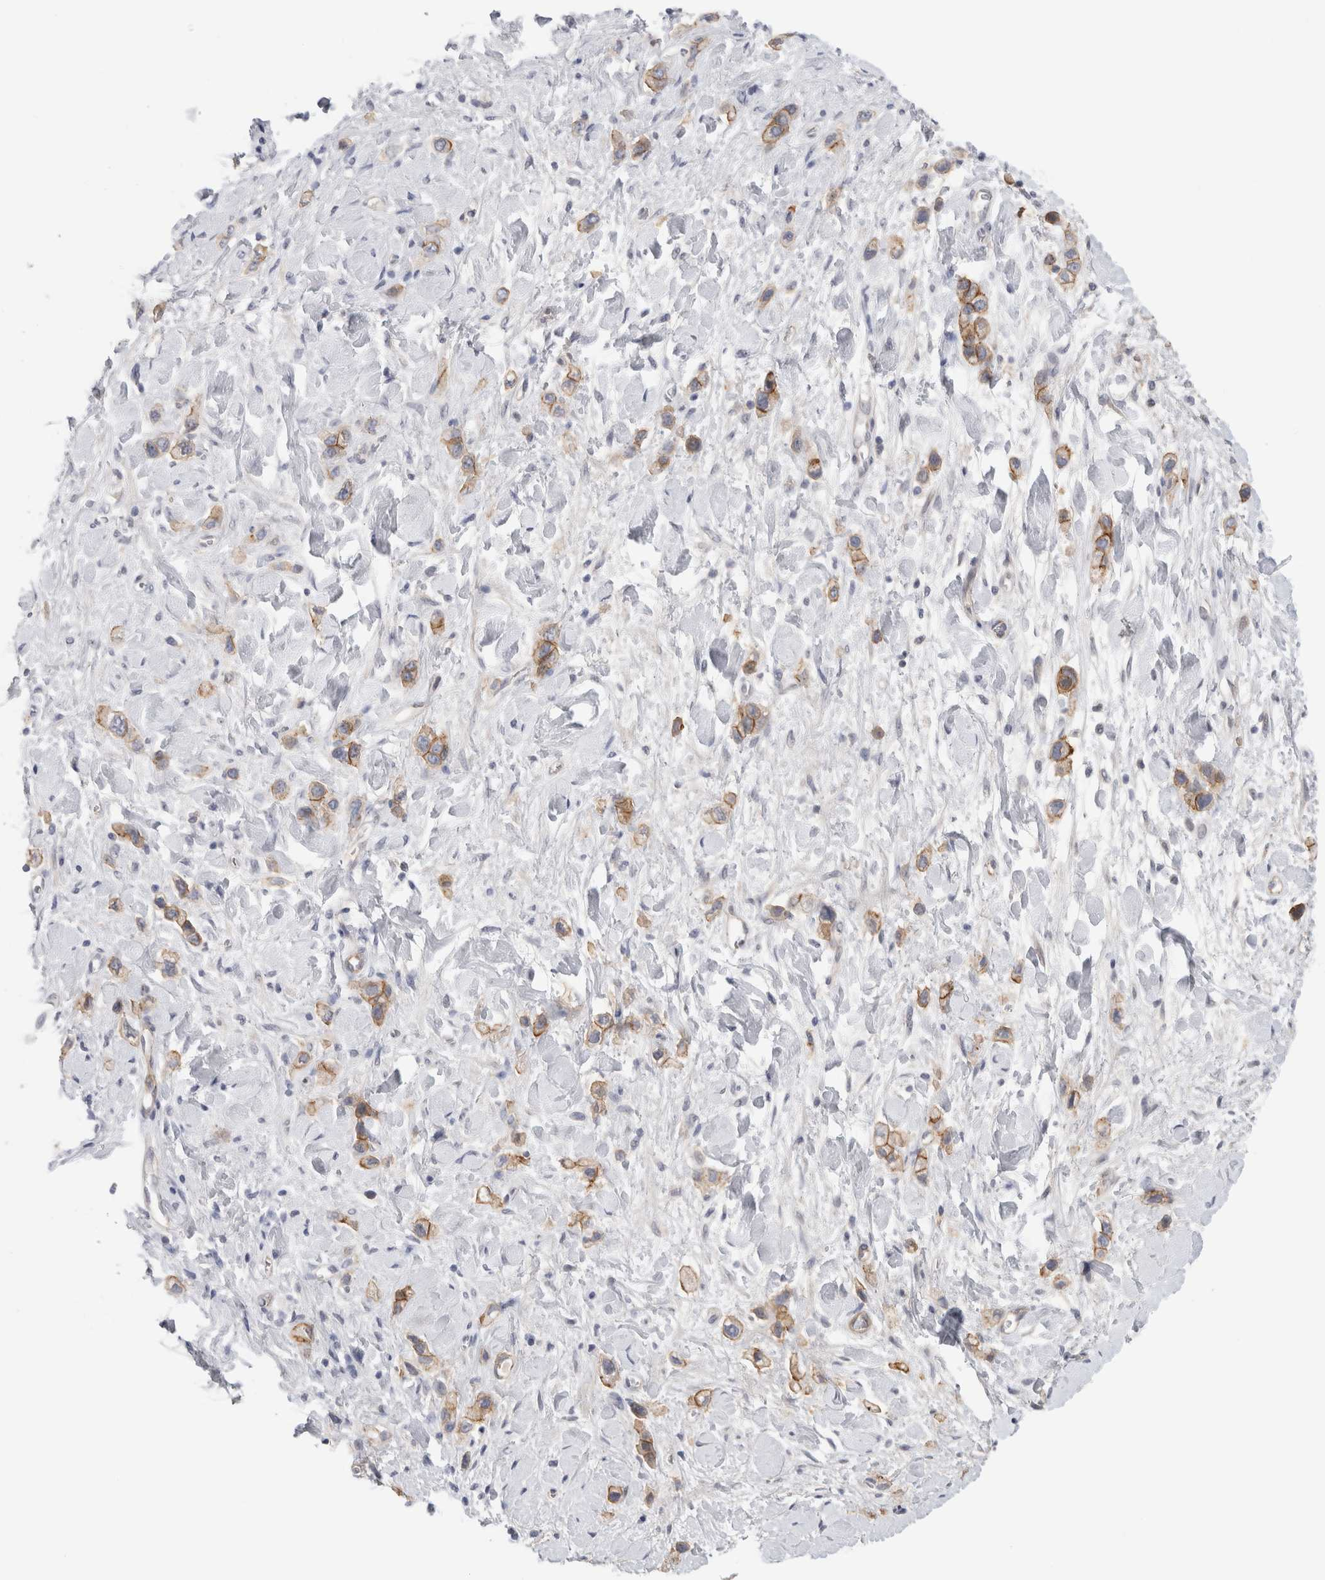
{"staining": {"intensity": "moderate", "quantity": ">75%", "location": "cytoplasmic/membranous"}, "tissue": "stomach cancer", "cell_type": "Tumor cells", "image_type": "cancer", "snomed": [{"axis": "morphology", "description": "Adenocarcinoma, NOS"}, {"axis": "topography", "description": "Stomach"}], "caption": "Protein expression analysis of human stomach adenocarcinoma reveals moderate cytoplasmic/membranous expression in about >75% of tumor cells.", "gene": "VANGL1", "patient": {"sex": "female", "age": 65}}